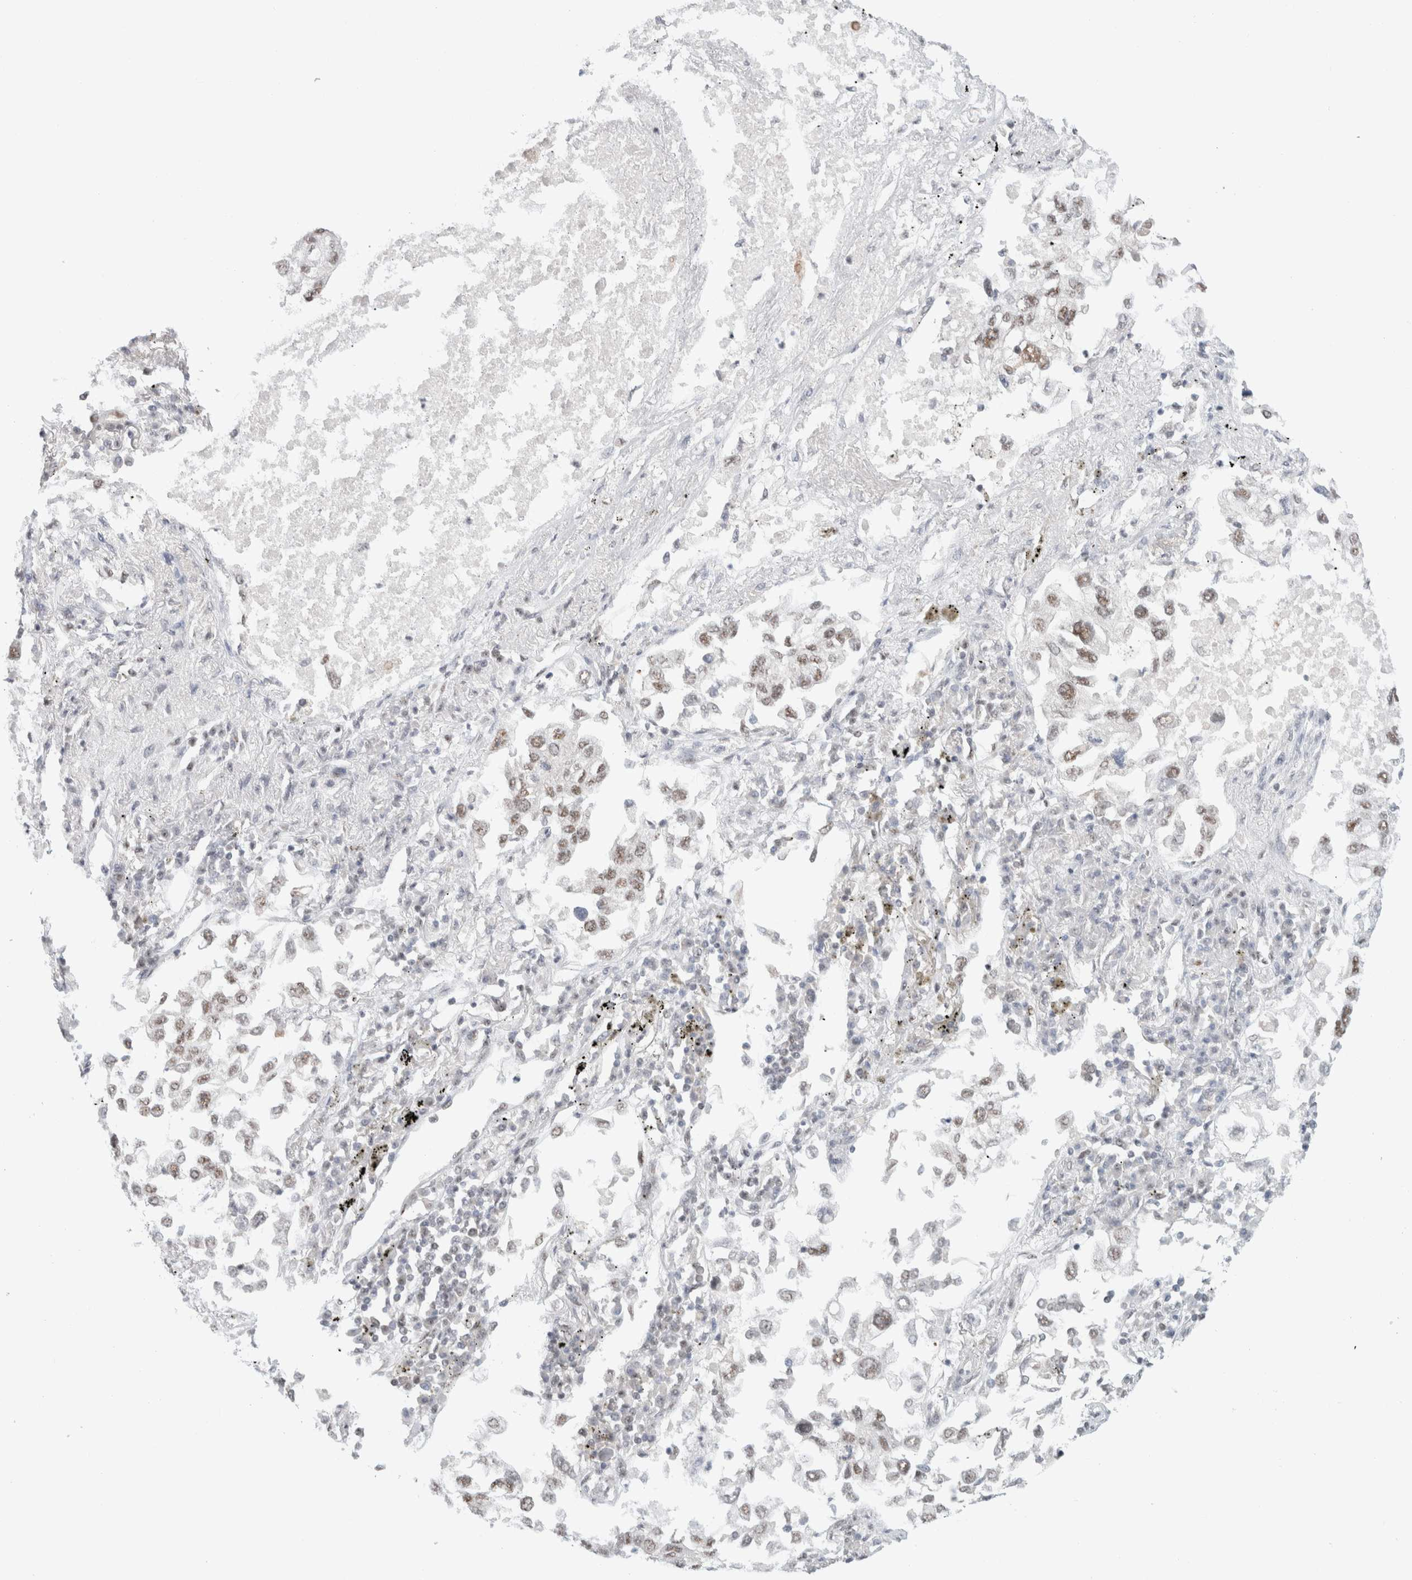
{"staining": {"intensity": "weak", "quantity": ">75%", "location": "nuclear"}, "tissue": "lung cancer", "cell_type": "Tumor cells", "image_type": "cancer", "snomed": [{"axis": "morphology", "description": "Inflammation, NOS"}, {"axis": "morphology", "description": "Adenocarcinoma, NOS"}, {"axis": "topography", "description": "Lung"}], "caption": "Lung cancer (adenocarcinoma) was stained to show a protein in brown. There is low levels of weak nuclear positivity in approximately >75% of tumor cells.", "gene": "TRMT12", "patient": {"sex": "male", "age": 63}}